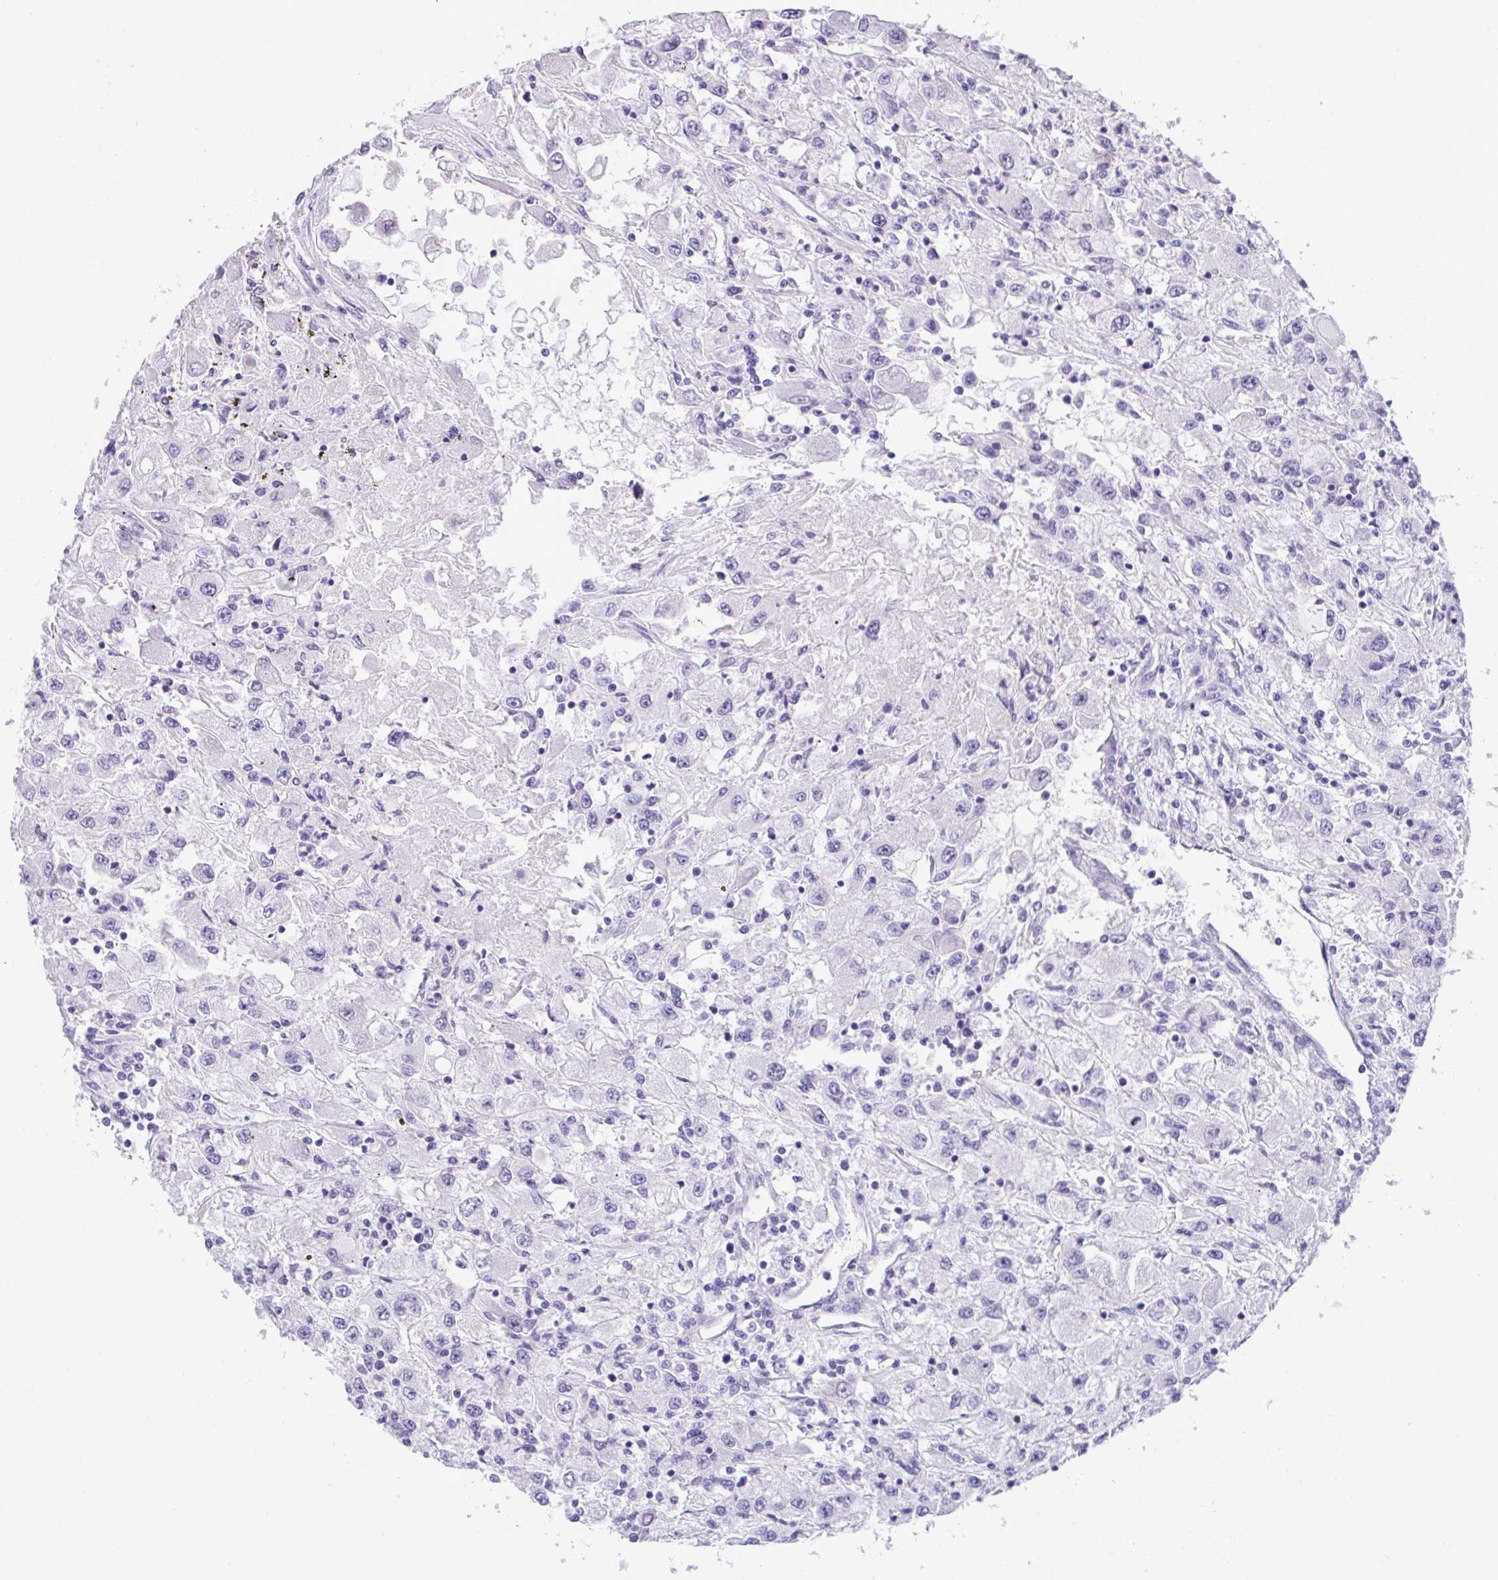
{"staining": {"intensity": "negative", "quantity": "none", "location": "none"}, "tissue": "renal cancer", "cell_type": "Tumor cells", "image_type": "cancer", "snomed": [{"axis": "morphology", "description": "Adenocarcinoma, NOS"}, {"axis": "topography", "description": "Kidney"}], "caption": "There is no significant expression in tumor cells of renal cancer.", "gene": "YBX2", "patient": {"sex": "female", "age": 67}}